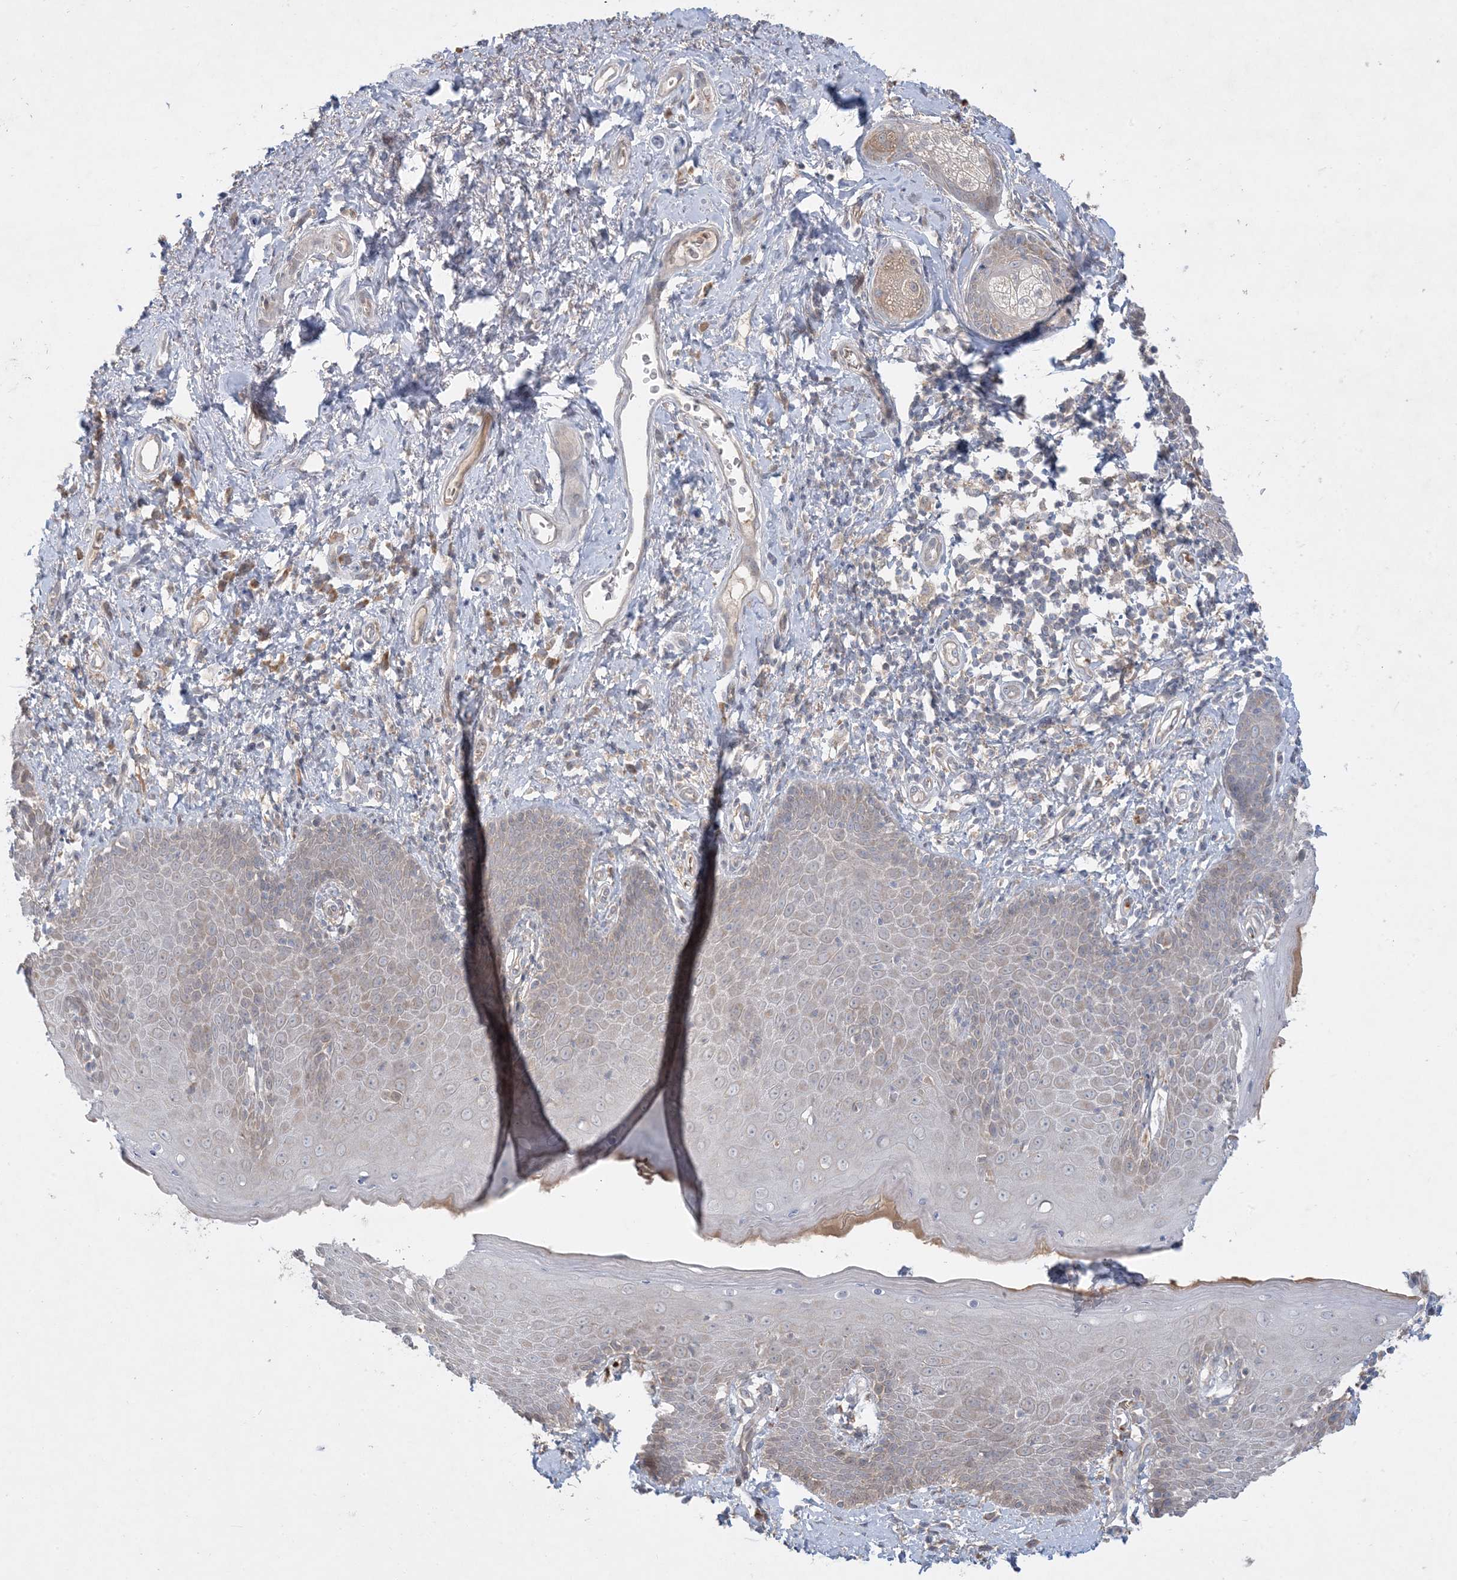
{"staining": {"intensity": "moderate", "quantity": "<25%", "location": "cytoplasmic/membranous"}, "tissue": "skin", "cell_type": "Epidermal cells", "image_type": "normal", "snomed": [{"axis": "morphology", "description": "Normal tissue, NOS"}, {"axis": "topography", "description": "Vulva"}], "caption": "DAB (3,3'-diaminobenzidine) immunohistochemical staining of normal skin displays moderate cytoplasmic/membranous protein staining in about <25% of epidermal cells.", "gene": "MMGT1", "patient": {"sex": "female", "age": 66}}